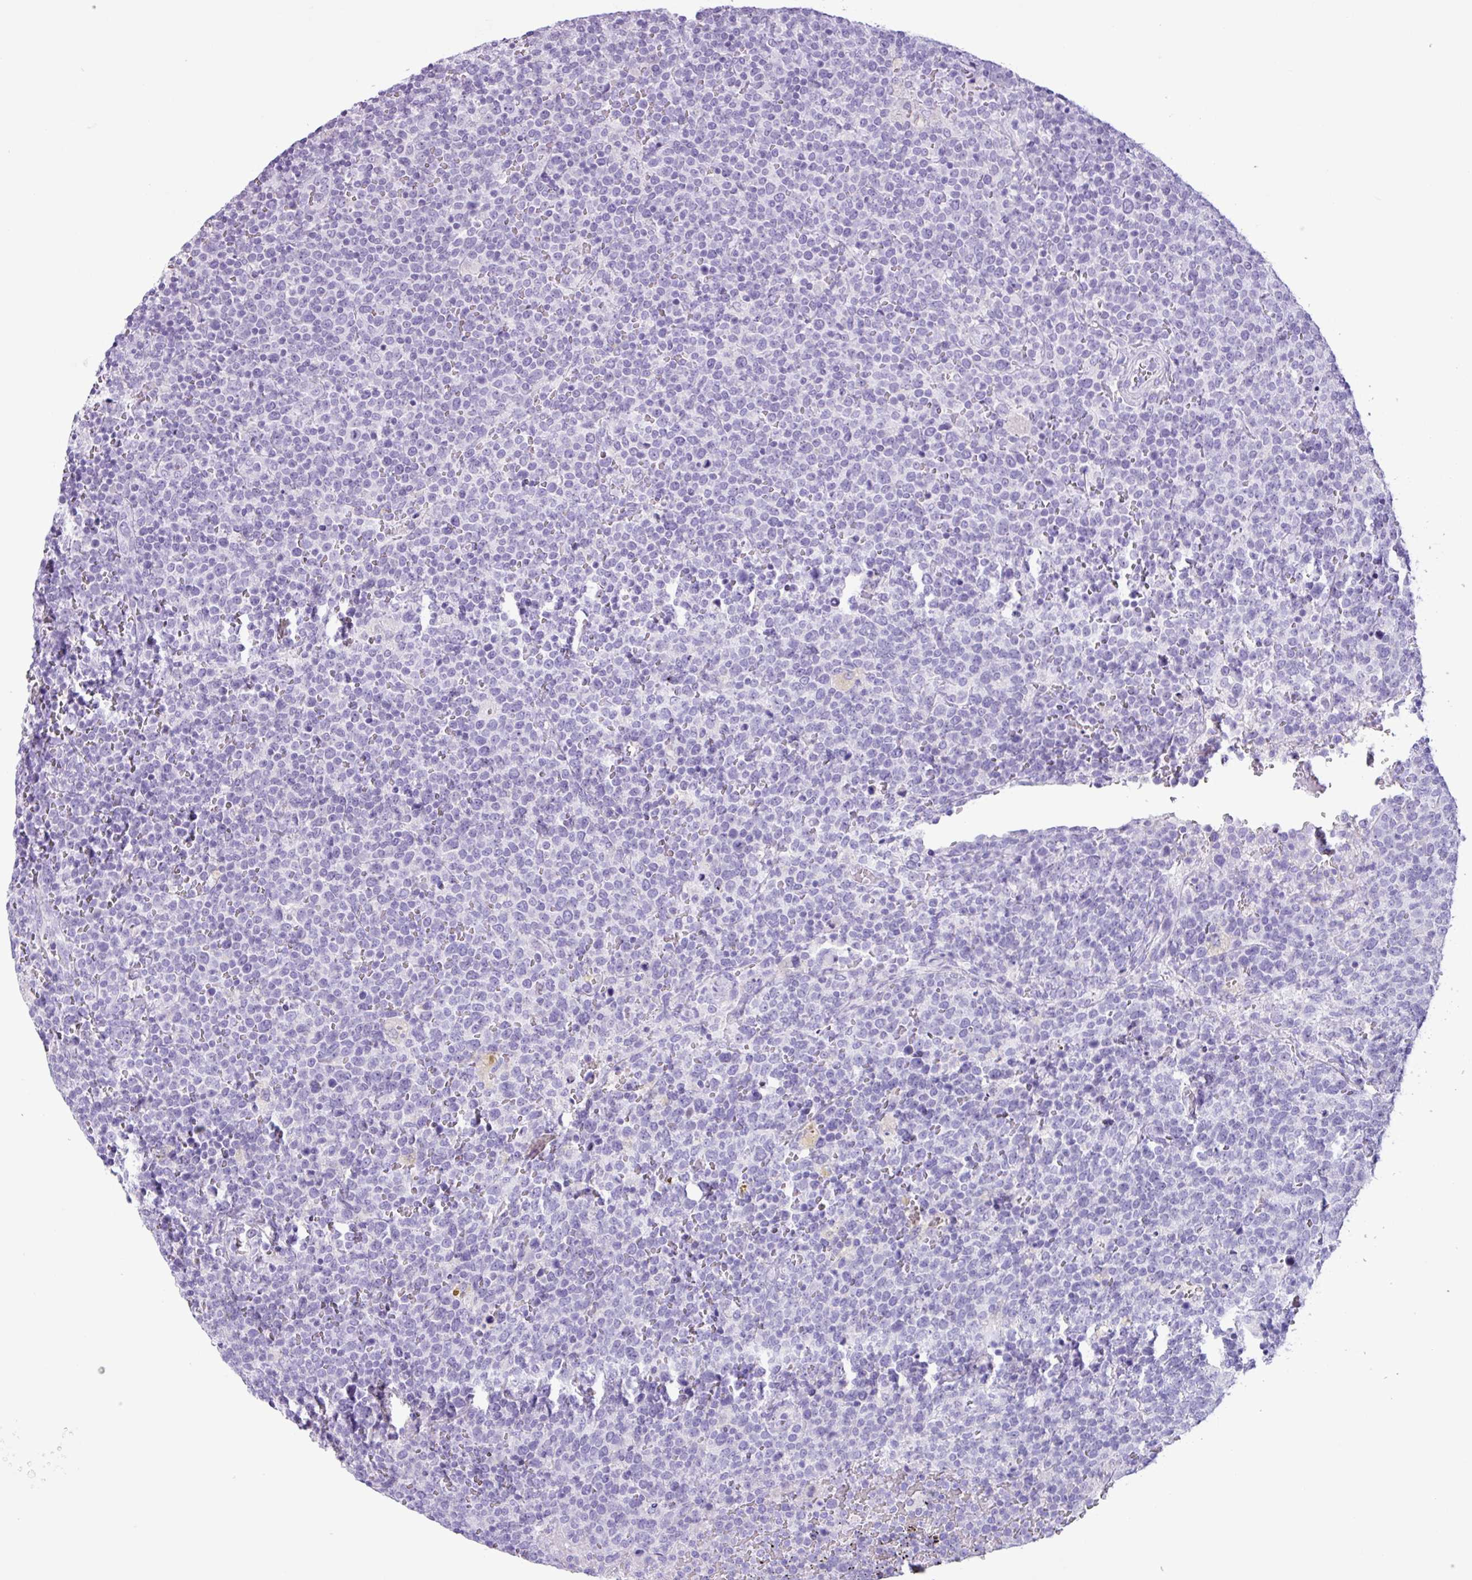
{"staining": {"intensity": "negative", "quantity": "none", "location": "none"}, "tissue": "lymphoma", "cell_type": "Tumor cells", "image_type": "cancer", "snomed": [{"axis": "morphology", "description": "Malignant lymphoma, non-Hodgkin's type, High grade"}, {"axis": "topography", "description": "Lymph node"}], "caption": "High power microscopy photomicrograph of an immunohistochemistry histopathology image of malignant lymphoma, non-Hodgkin's type (high-grade), revealing no significant positivity in tumor cells. Brightfield microscopy of immunohistochemistry (IHC) stained with DAB (brown) and hematoxylin (blue), captured at high magnification.", "gene": "AGO3", "patient": {"sex": "male", "age": 61}}